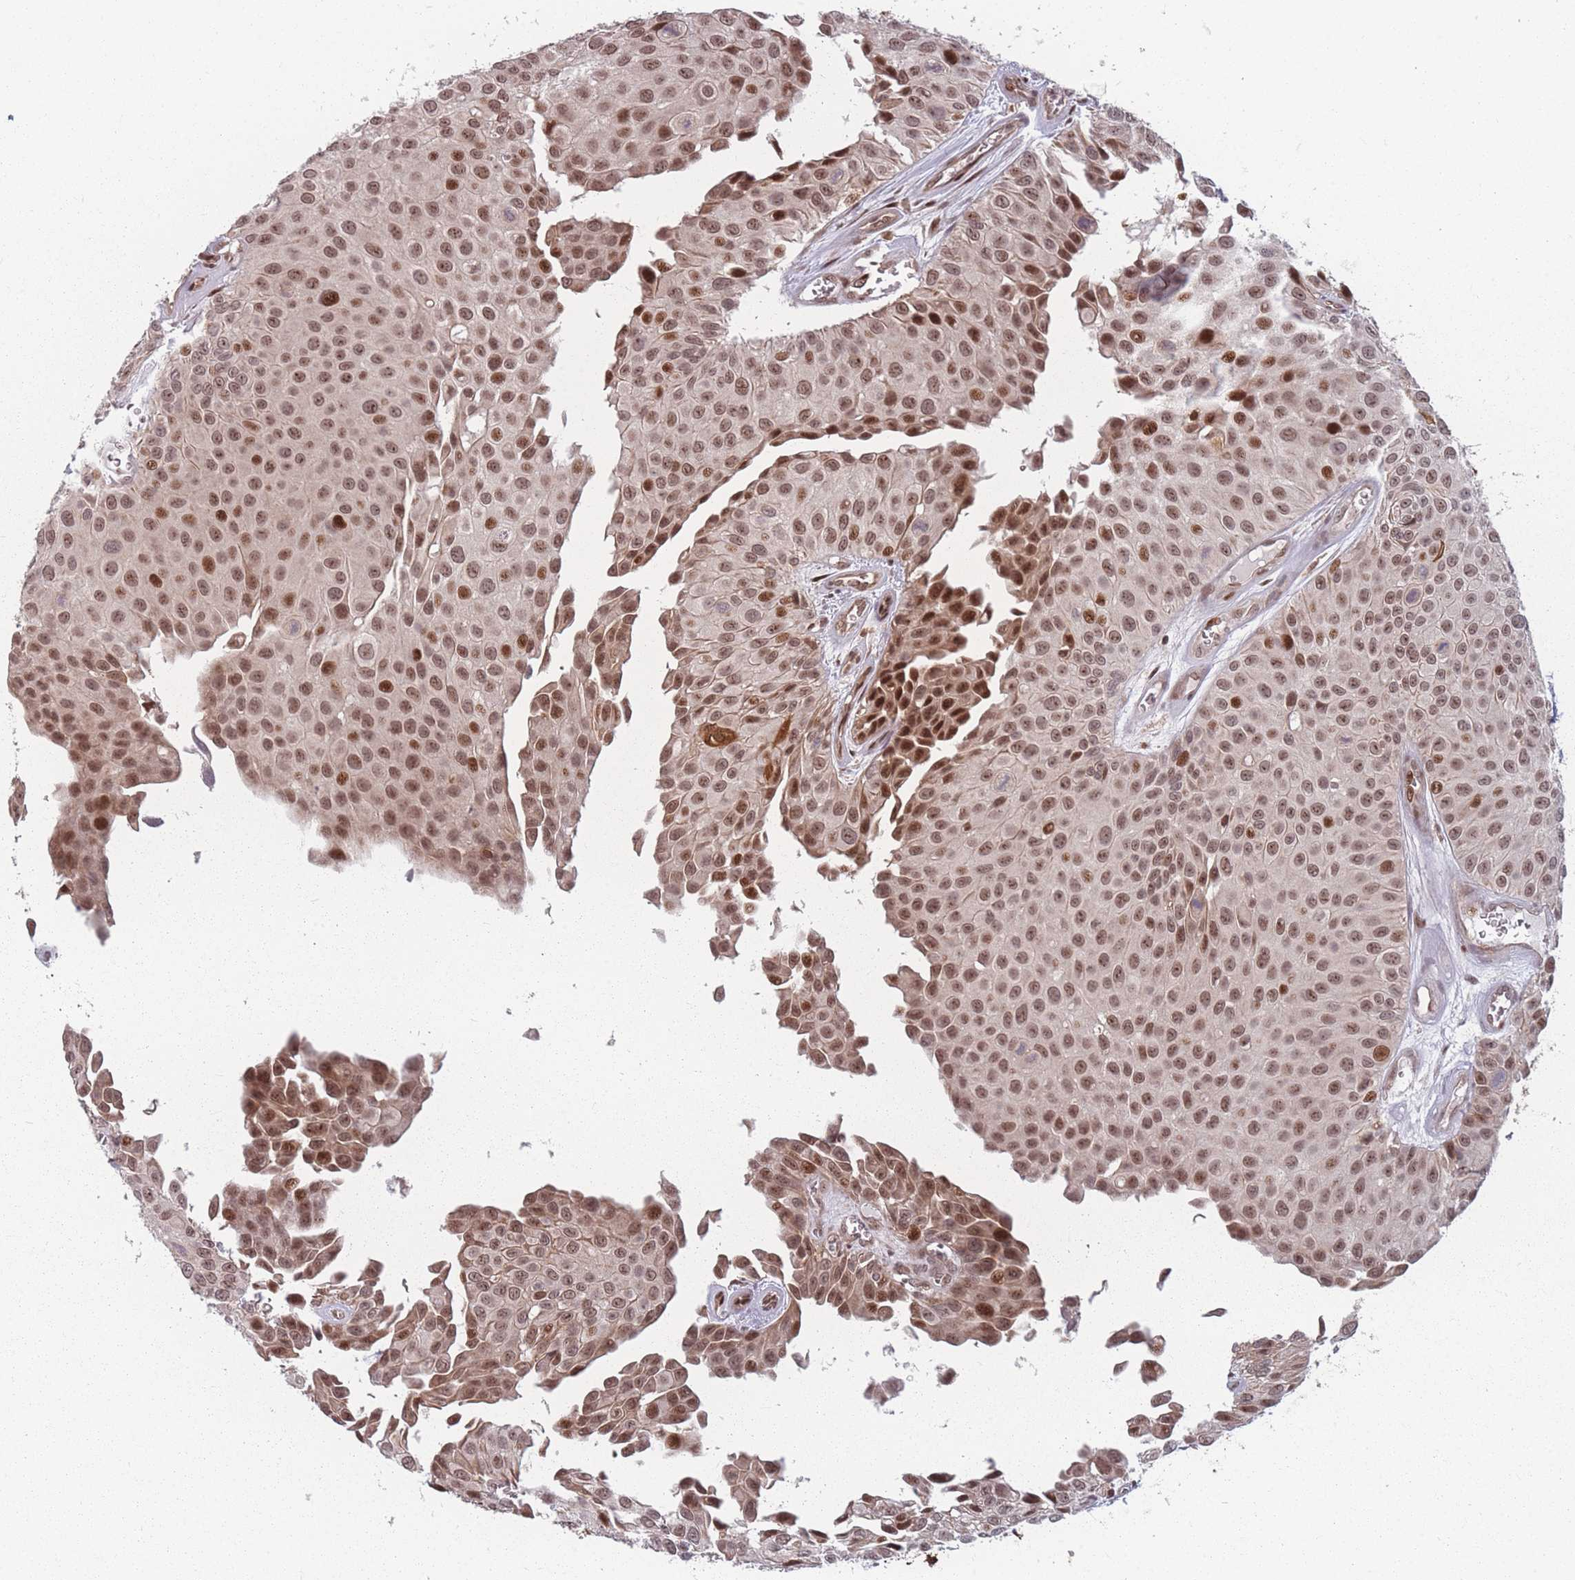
{"staining": {"intensity": "moderate", "quantity": ">75%", "location": "nuclear"}, "tissue": "urothelial cancer", "cell_type": "Tumor cells", "image_type": "cancer", "snomed": [{"axis": "morphology", "description": "Urothelial carcinoma, Low grade"}, {"axis": "topography", "description": "Urinary bladder"}], "caption": "IHC micrograph of neoplastic tissue: urothelial cancer stained using immunohistochemistry (IHC) reveals medium levels of moderate protein expression localized specifically in the nuclear of tumor cells, appearing as a nuclear brown color.", "gene": "WDR55", "patient": {"sex": "male", "age": 88}}